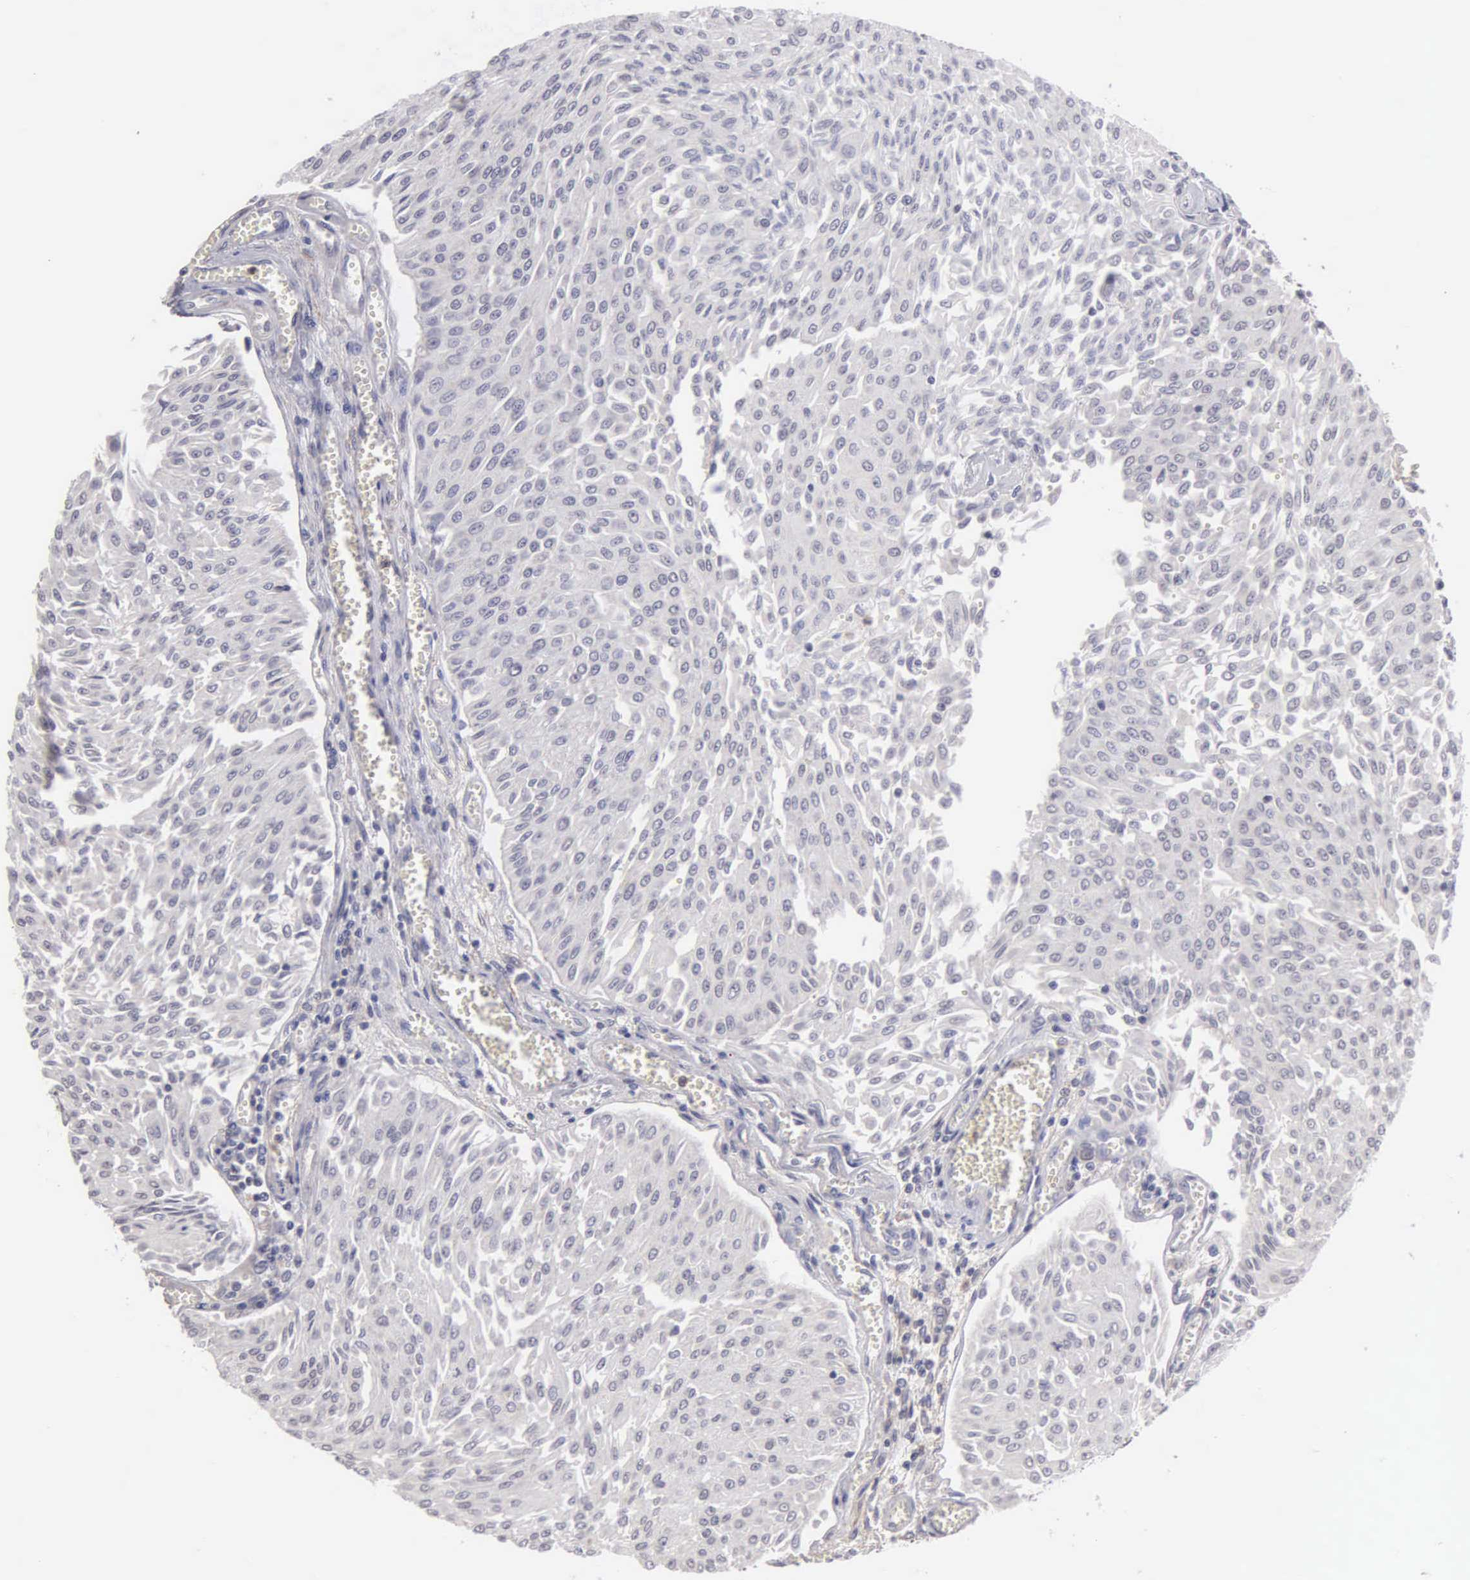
{"staining": {"intensity": "negative", "quantity": "none", "location": "none"}, "tissue": "urothelial cancer", "cell_type": "Tumor cells", "image_type": "cancer", "snomed": [{"axis": "morphology", "description": "Urothelial carcinoma, Low grade"}, {"axis": "topography", "description": "Urinary bladder"}], "caption": "High magnification brightfield microscopy of urothelial cancer stained with DAB (brown) and counterstained with hematoxylin (blue): tumor cells show no significant expression. Brightfield microscopy of IHC stained with DAB (brown) and hematoxylin (blue), captured at high magnification.", "gene": "BRD1", "patient": {"sex": "male", "age": 86}}